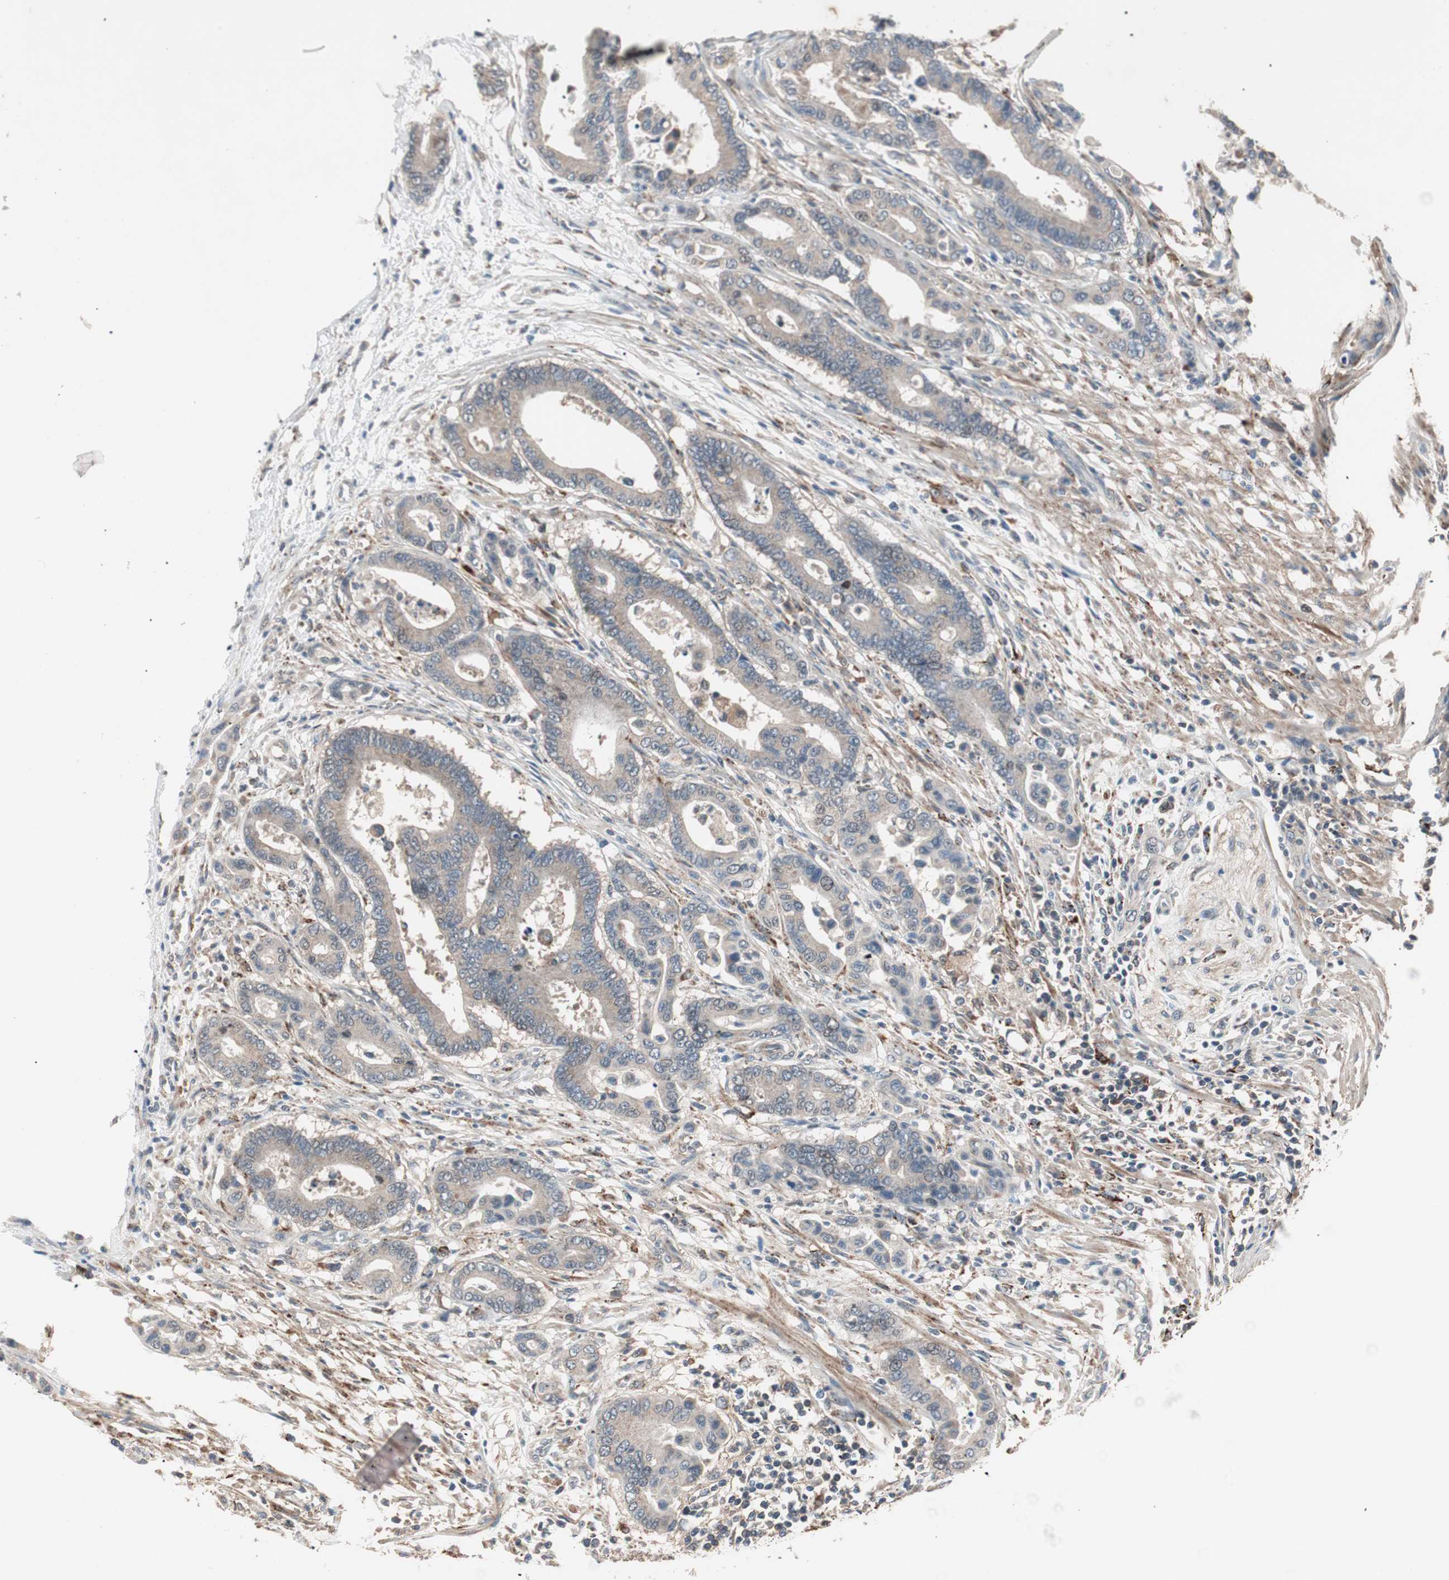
{"staining": {"intensity": "weak", "quantity": ">75%", "location": "cytoplasmic/membranous"}, "tissue": "colorectal cancer", "cell_type": "Tumor cells", "image_type": "cancer", "snomed": [{"axis": "morphology", "description": "Normal tissue, NOS"}, {"axis": "morphology", "description": "Adenocarcinoma, NOS"}, {"axis": "topography", "description": "Colon"}], "caption": "A histopathology image showing weak cytoplasmic/membranous staining in approximately >75% of tumor cells in colorectal cancer (adenocarcinoma), as visualized by brown immunohistochemical staining.", "gene": "NFRKB", "patient": {"sex": "male", "age": 82}}